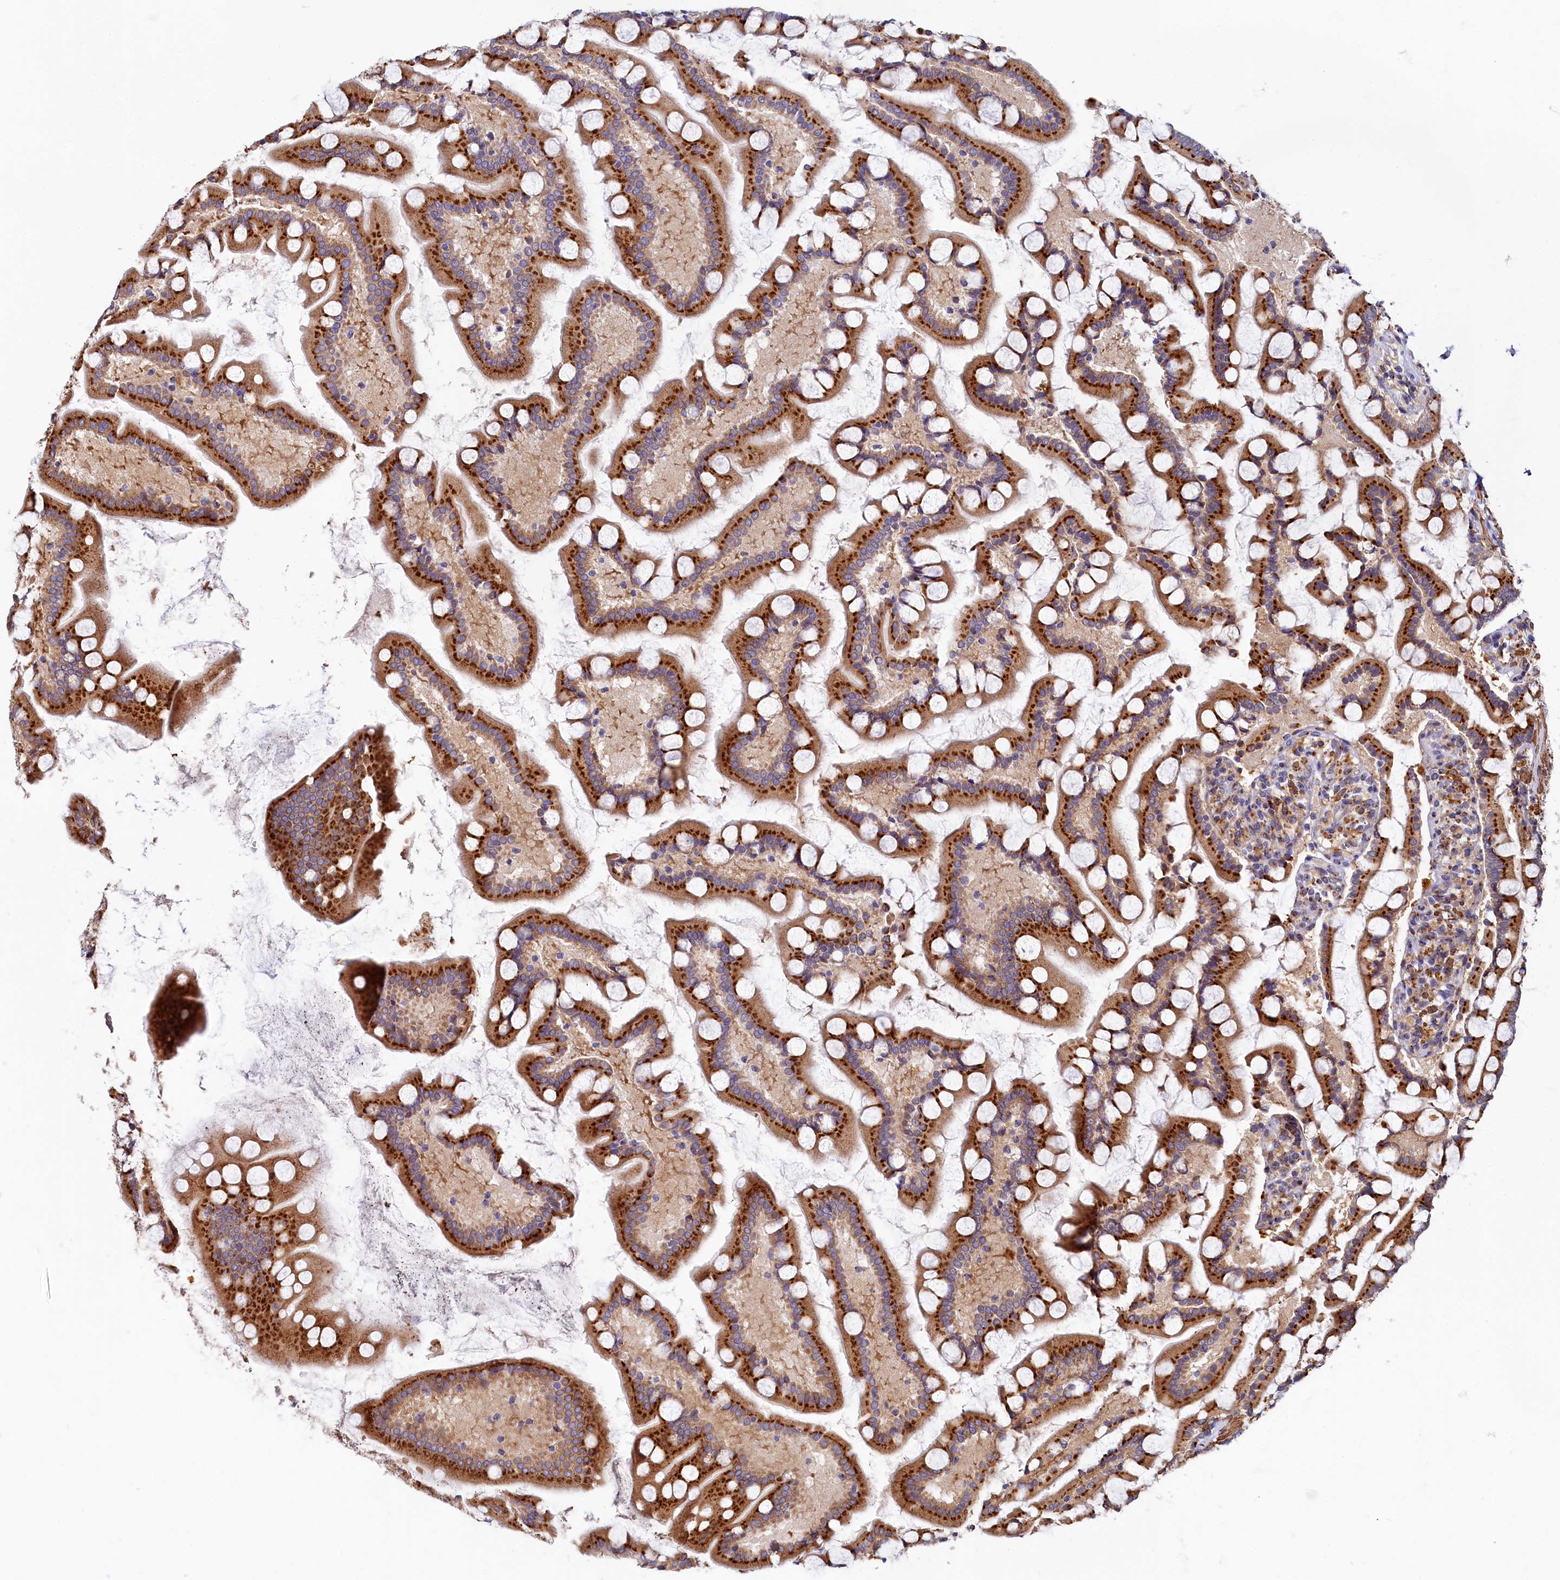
{"staining": {"intensity": "strong", "quantity": ">75%", "location": "cytoplasmic/membranous"}, "tissue": "small intestine", "cell_type": "Glandular cells", "image_type": "normal", "snomed": [{"axis": "morphology", "description": "Normal tissue, NOS"}, {"axis": "topography", "description": "Small intestine"}], "caption": "Immunohistochemistry staining of unremarkable small intestine, which displays high levels of strong cytoplasmic/membranous positivity in about >75% of glandular cells indicating strong cytoplasmic/membranous protein positivity. The staining was performed using DAB (3,3'-diaminobenzidine) (brown) for protein detection and nuclei were counterstained in hematoxylin (blue).", "gene": "BET1L", "patient": {"sex": "male", "age": 41}}